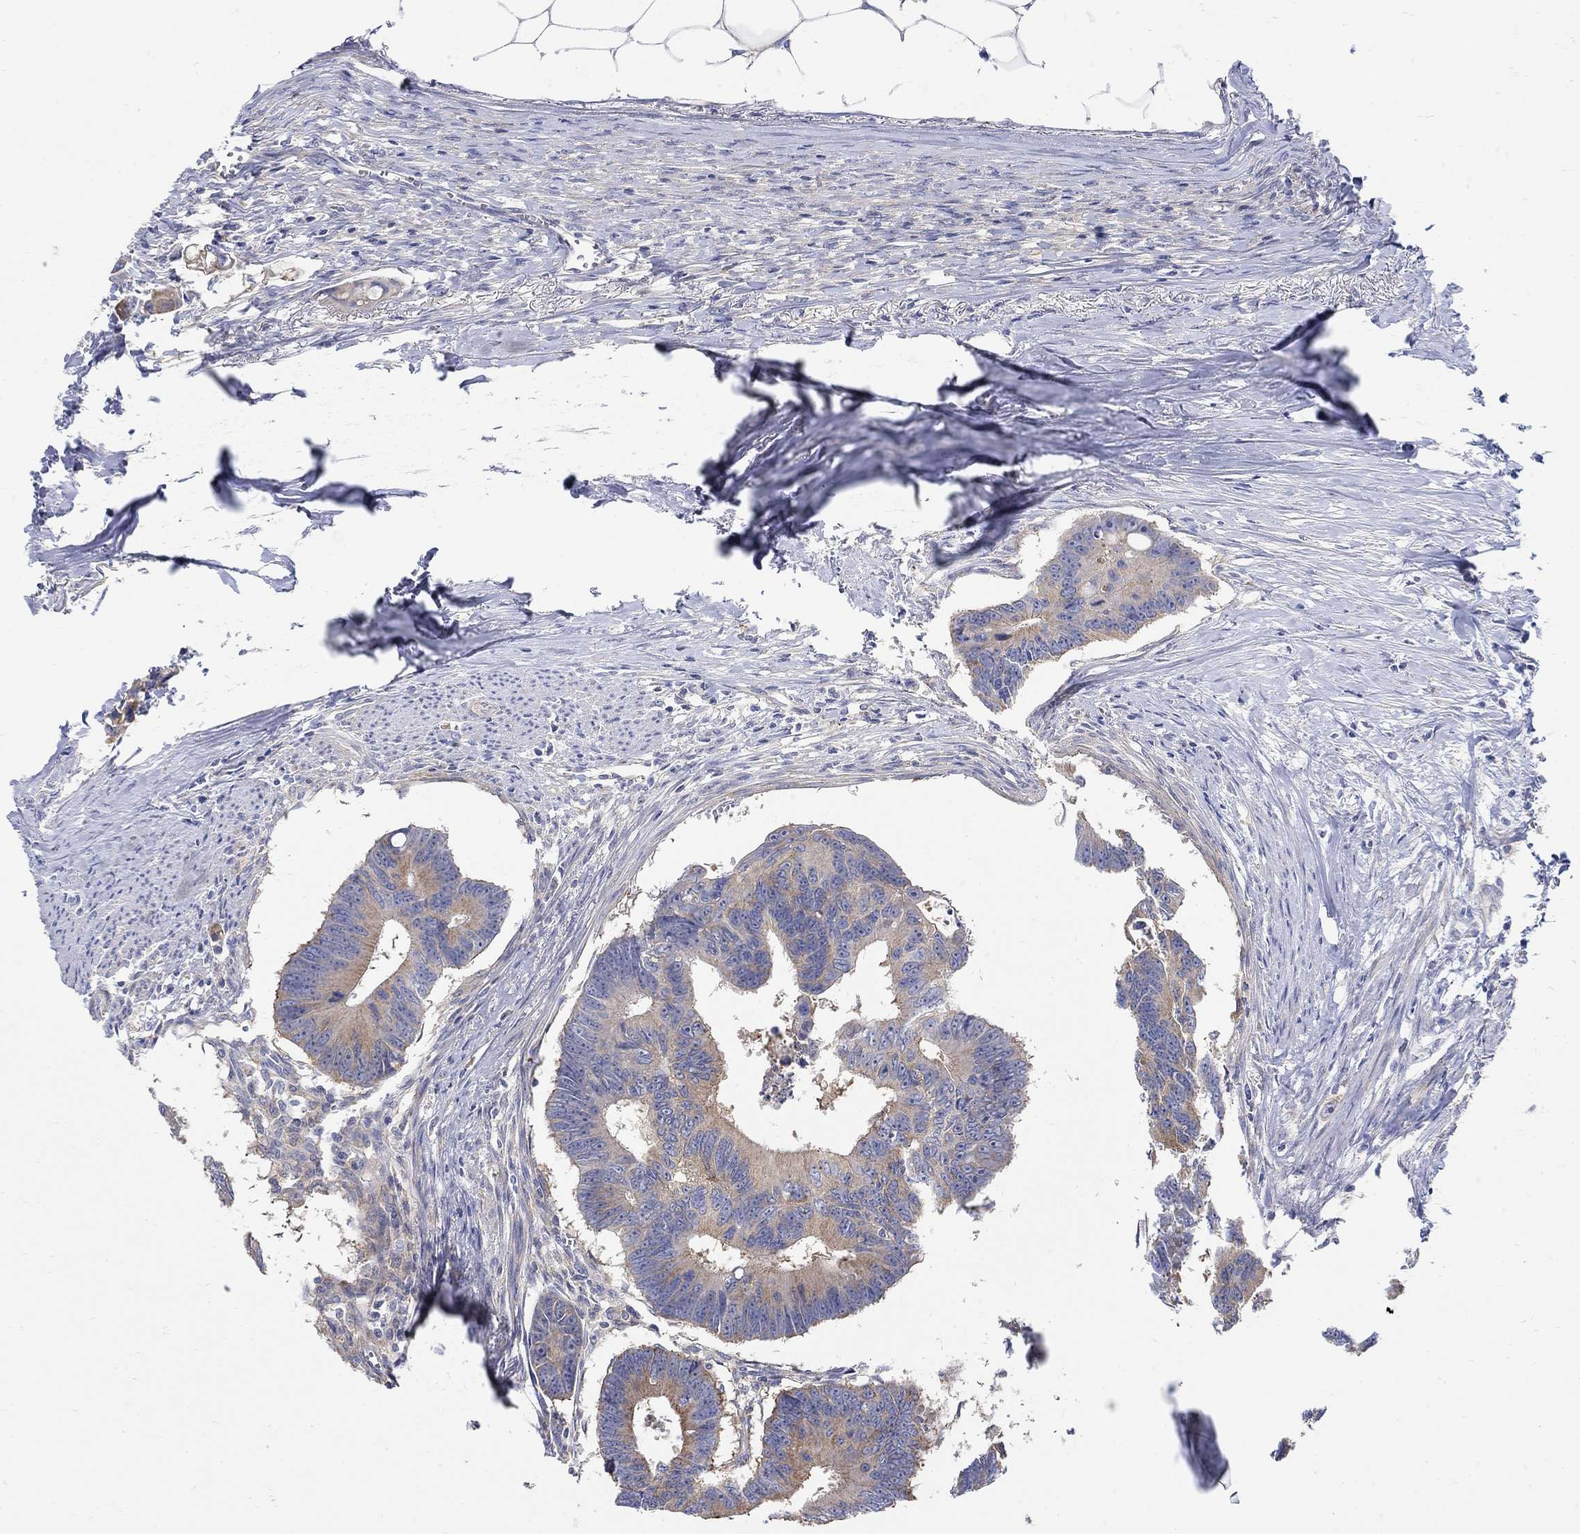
{"staining": {"intensity": "weak", "quantity": "25%-75%", "location": "cytoplasmic/membranous"}, "tissue": "colorectal cancer", "cell_type": "Tumor cells", "image_type": "cancer", "snomed": [{"axis": "morphology", "description": "Adenocarcinoma, NOS"}, {"axis": "topography", "description": "Colon"}], "caption": "Tumor cells reveal low levels of weak cytoplasmic/membranous expression in approximately 25%-75% of cells in colorectal cancer. The staining is performed using DAB (3,3'-diaminobenzidine) brown chromogen to label protein expression. The nuclei are counter-stained blue using hematoxylin.", "gene": "TEKT3", "patient": {"sex": "male", "age": 70}}